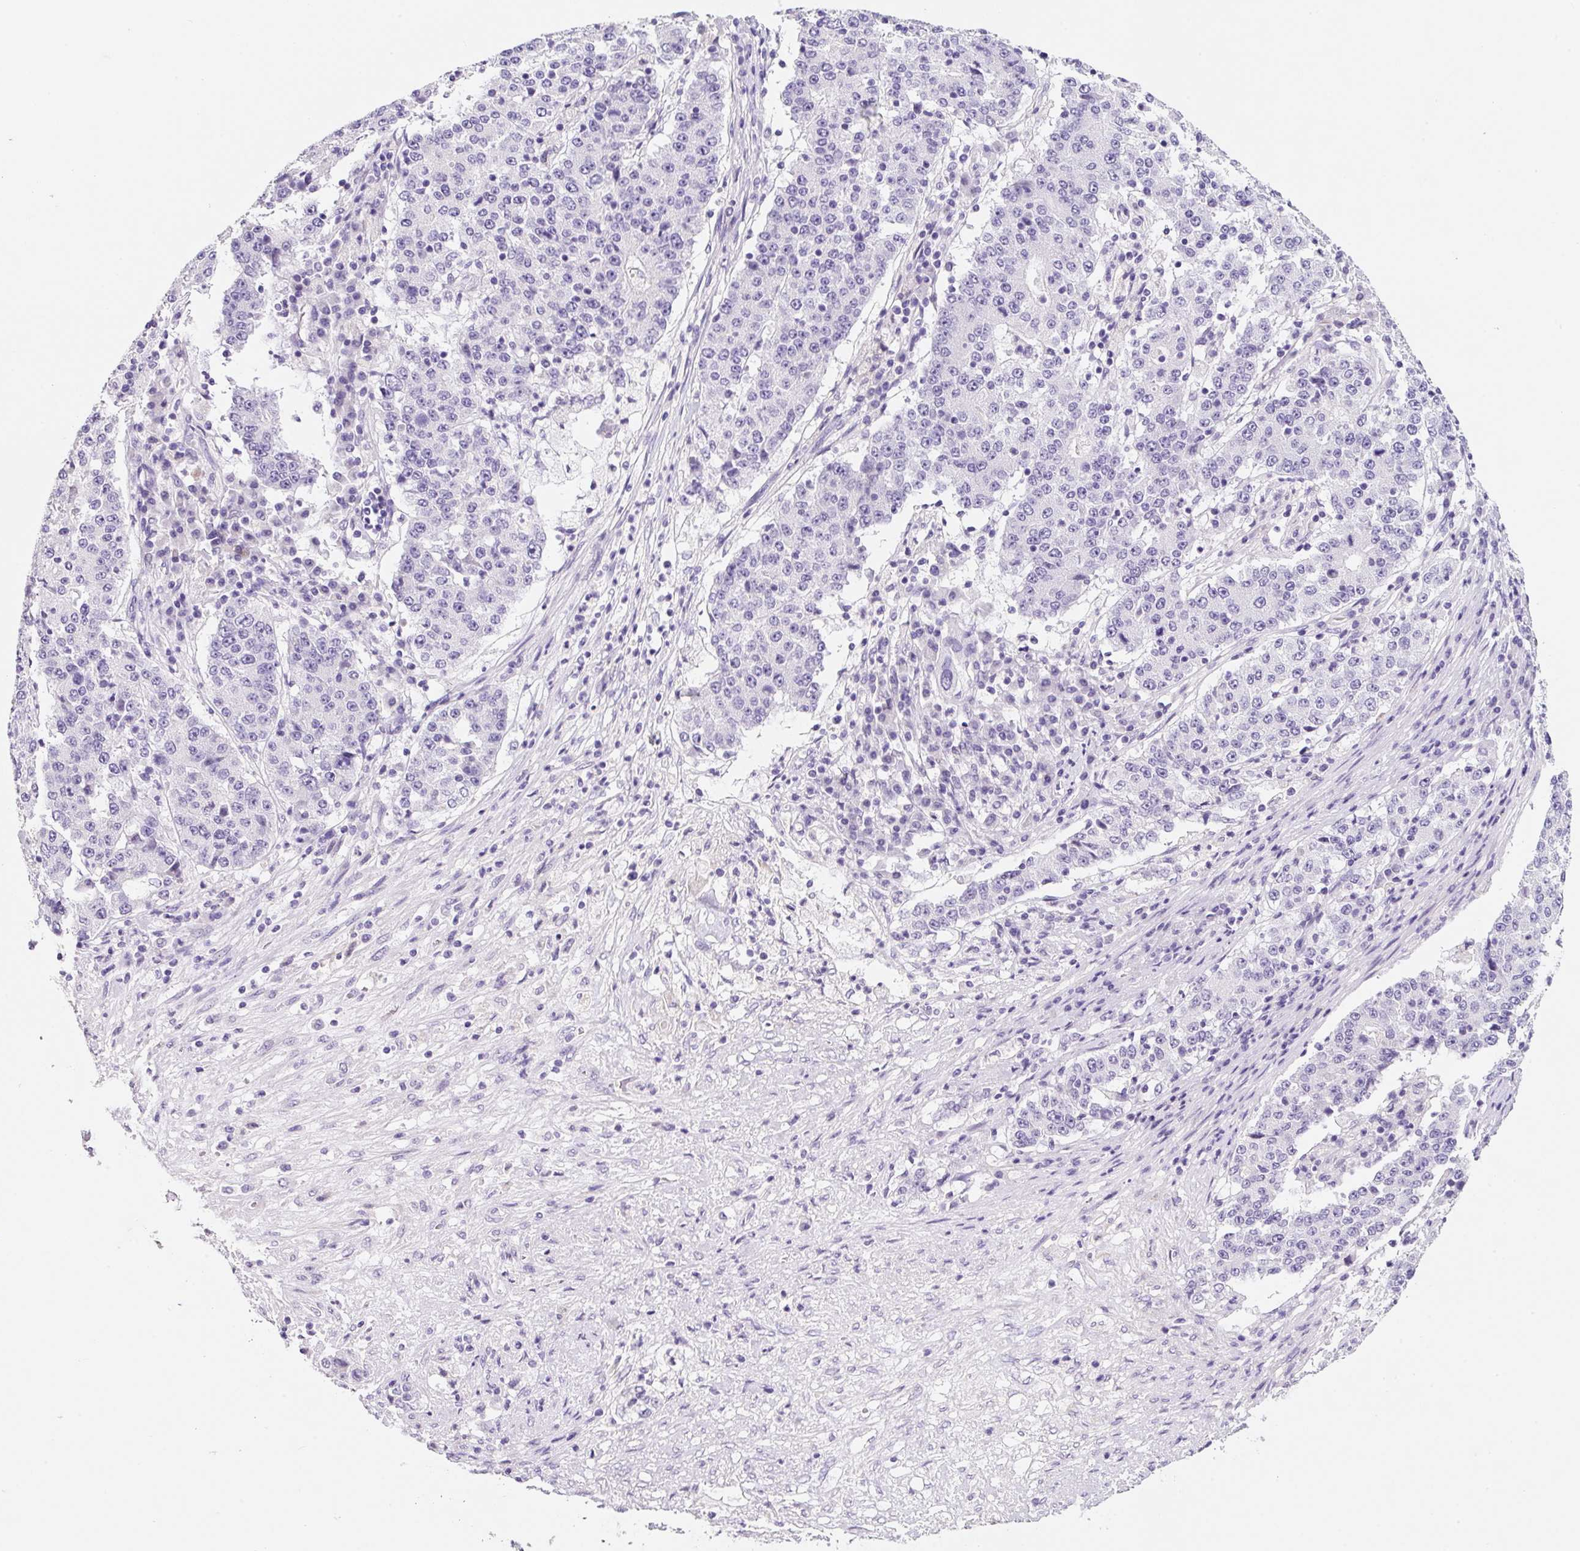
{"staining": {"intensity": "negative", "quantity": "none", "location": "none"}, "tissue": "stomach cancer", "cell_type": "Tumor cells", "image_type": "cancer", "snomed": [{"axis": "morphology", "description": "Adenocarcinoma, NOS"}, {"axis": "topography", "description": "Stomach"}], "caption": "There is no significant staining in tumor cells of stomach cancer (adenocarcinoma).", "gene": "SYP", "patient": {"sex": "male", "age": 59}}